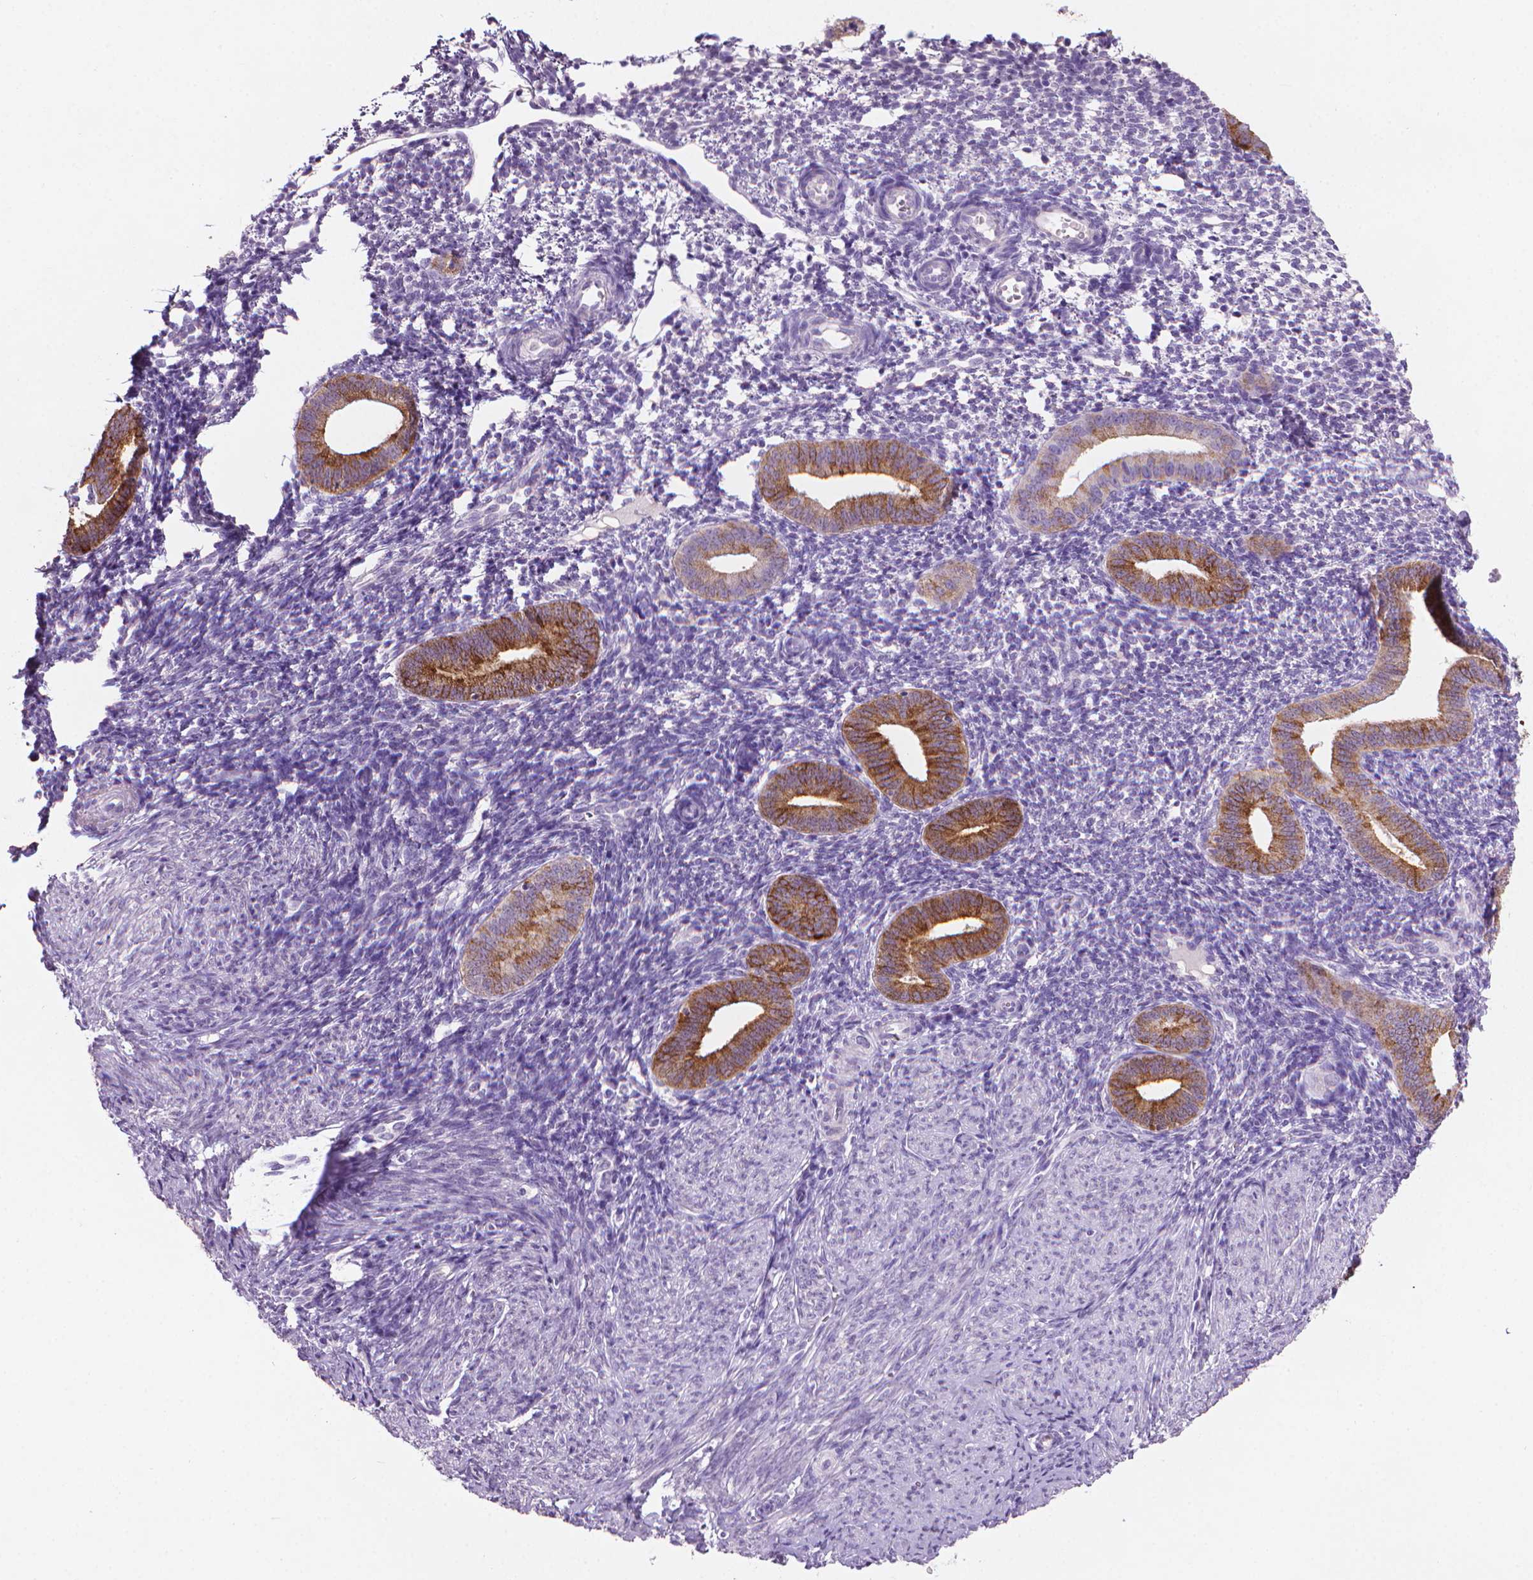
{"staining": {"intensity": "negative", "quantity": "none", "location": "none"}, "tissue": "endometrium", "cell_type": "Cells in endometrial stroma", "image_type": "normal", "snomed": [{"axis": "morphology", "description": "Normal tissue, NOS"}, {"axis": "topography", "description": "Endometrium"}], "caption": "Cells in endometrial stroma show no significant protein positivity in benign endometrium.", "gene": "MUC1", "patient": {"sex": "female", "age": 40}}